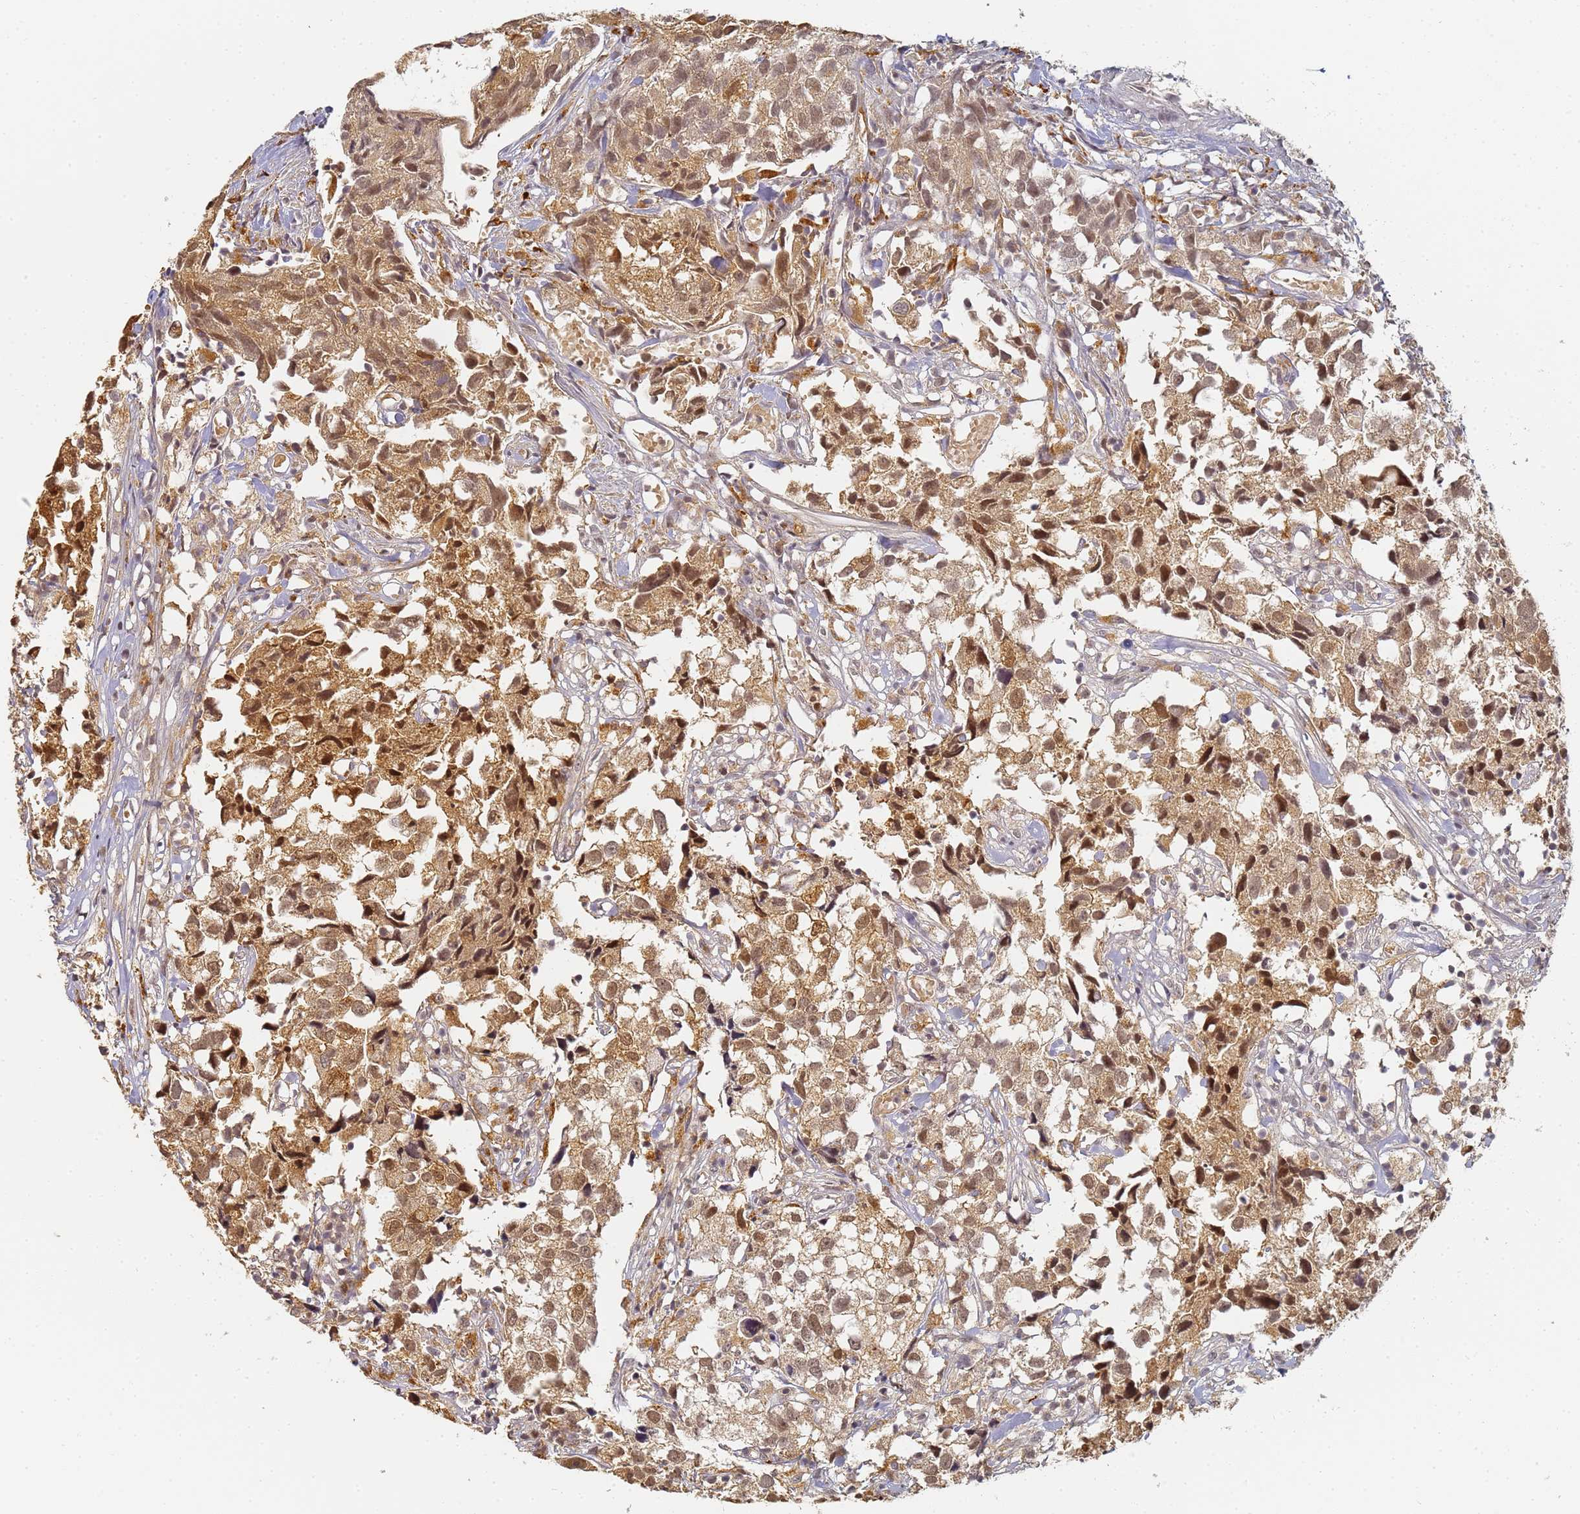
{"staining": {"intensity": "moderate", "quantity": "25%-75%", "location": "cytoplasmic/membranous,nuclear"}, "tissue": "urothelial cancer", "cell_type": "Tumor cells", "image_type": "cancer", "snomed": [{"axis": "morphology", "description": "Urothelial carcinoma, High grade"}, {"axis": "topography", "description": "Urinary bladder"}], "caption": "Urothelial carcinoma (high-grade) tissue reveals moderate cytoplasmic/membranous and nuclear expression in approximately 25%-75% of tumor cells, visualized by immunohistochemistry. (DAB (3,3'-diaminobenzidine) = brown stain, brightfield microscopy at high magnification).", "gene": "HMCES", "patient": {"sex": "female", "age": 75}}